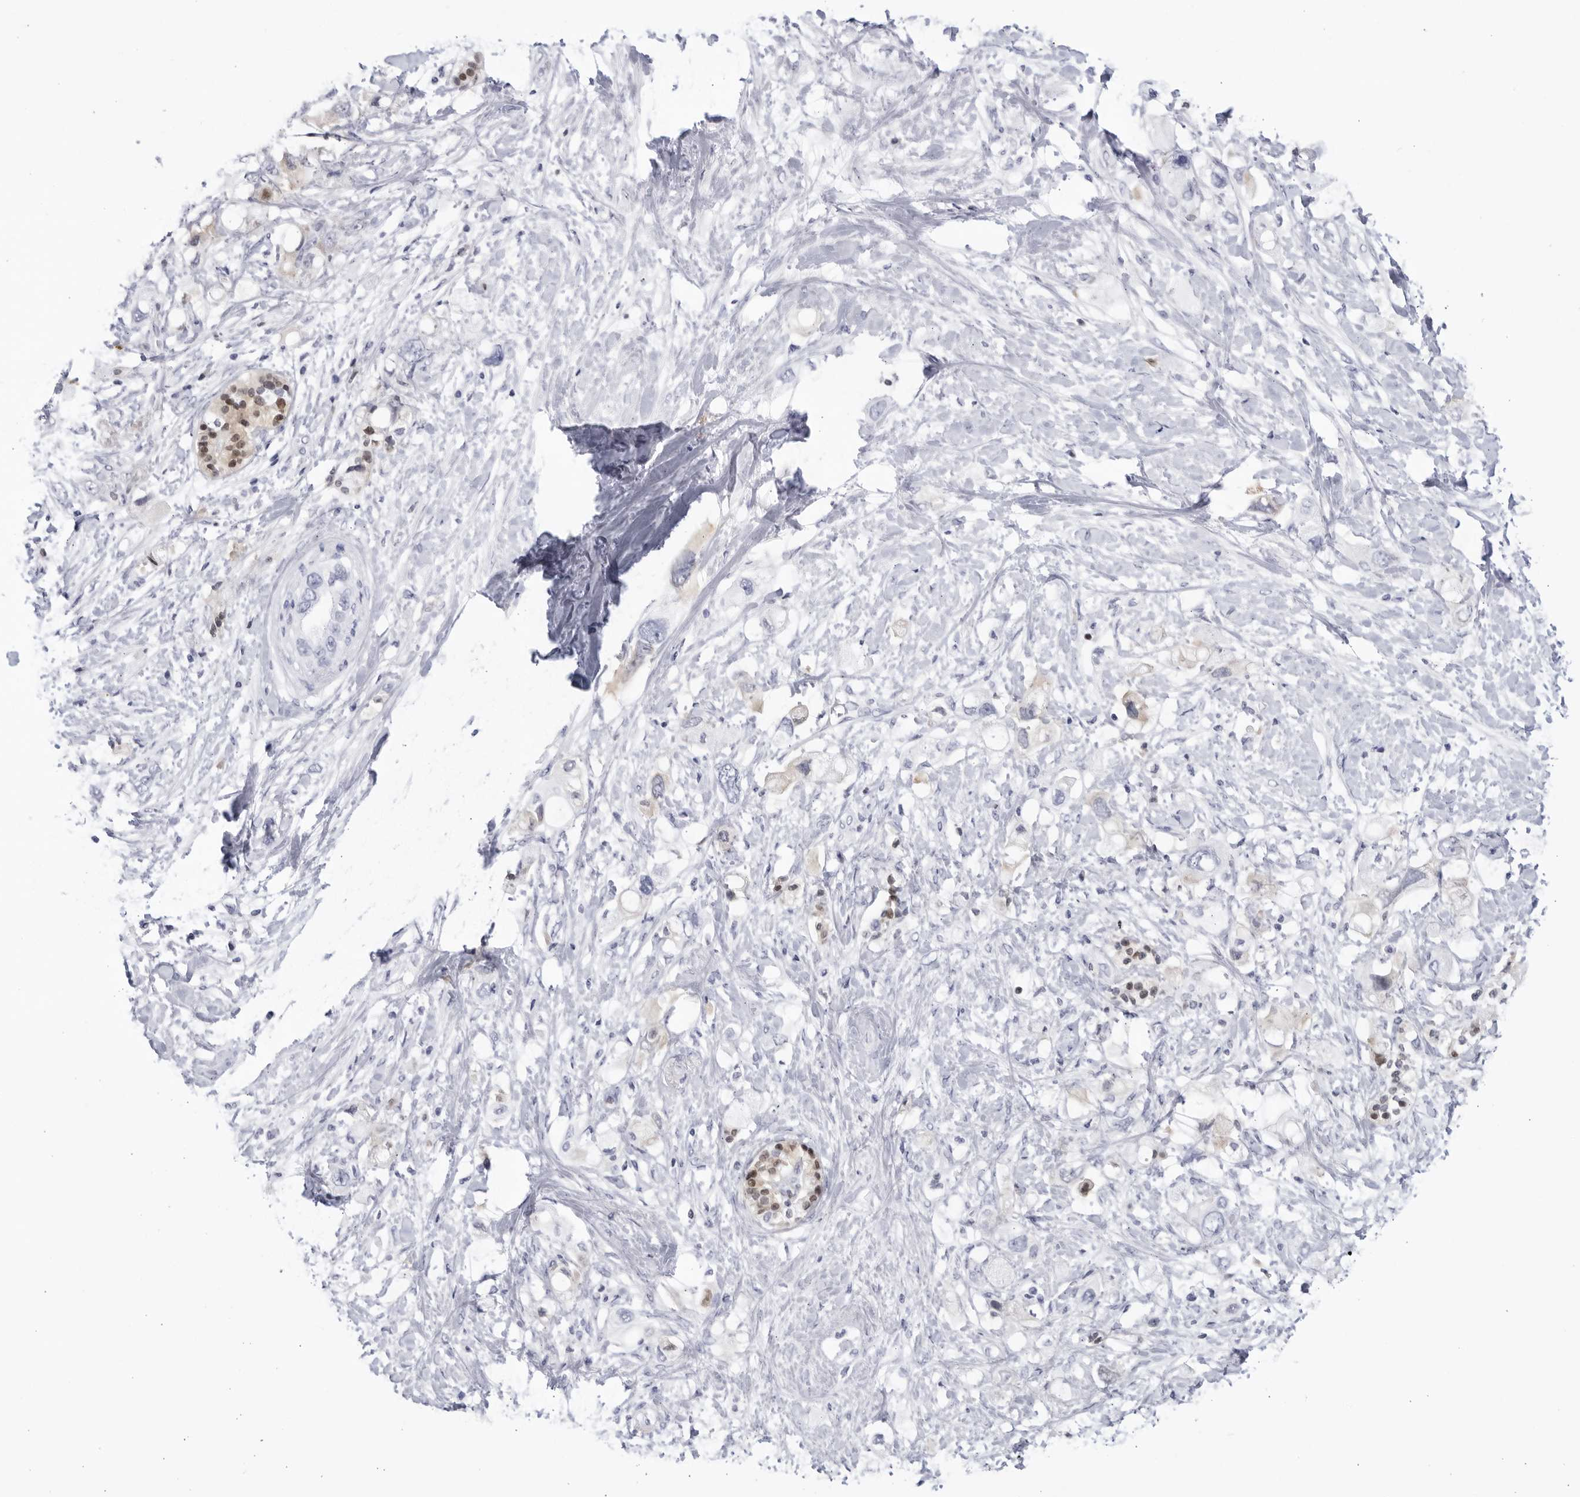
{"staining": {"intensity": "negative", "quantity": "none", "location": "none"}, "tissue": "pancreatic cancer", "cell_type": "Tumor cells", "image_type": "cancer", "snomed": [{"axis": "morphology", "description": "Adenocarcinoma, NOS"}, {"axis": "topography", "description": "Pancreas"}], "caption": "This is a micrograph of IHC staining of pancreatic adenocarcinoma, which shows no expression in tumor cells. (Immunohistochemistry, brightfield microscopy, high magnification).", "gene": "CNBD1", "patient": {"sex": "female", "age": 56}}